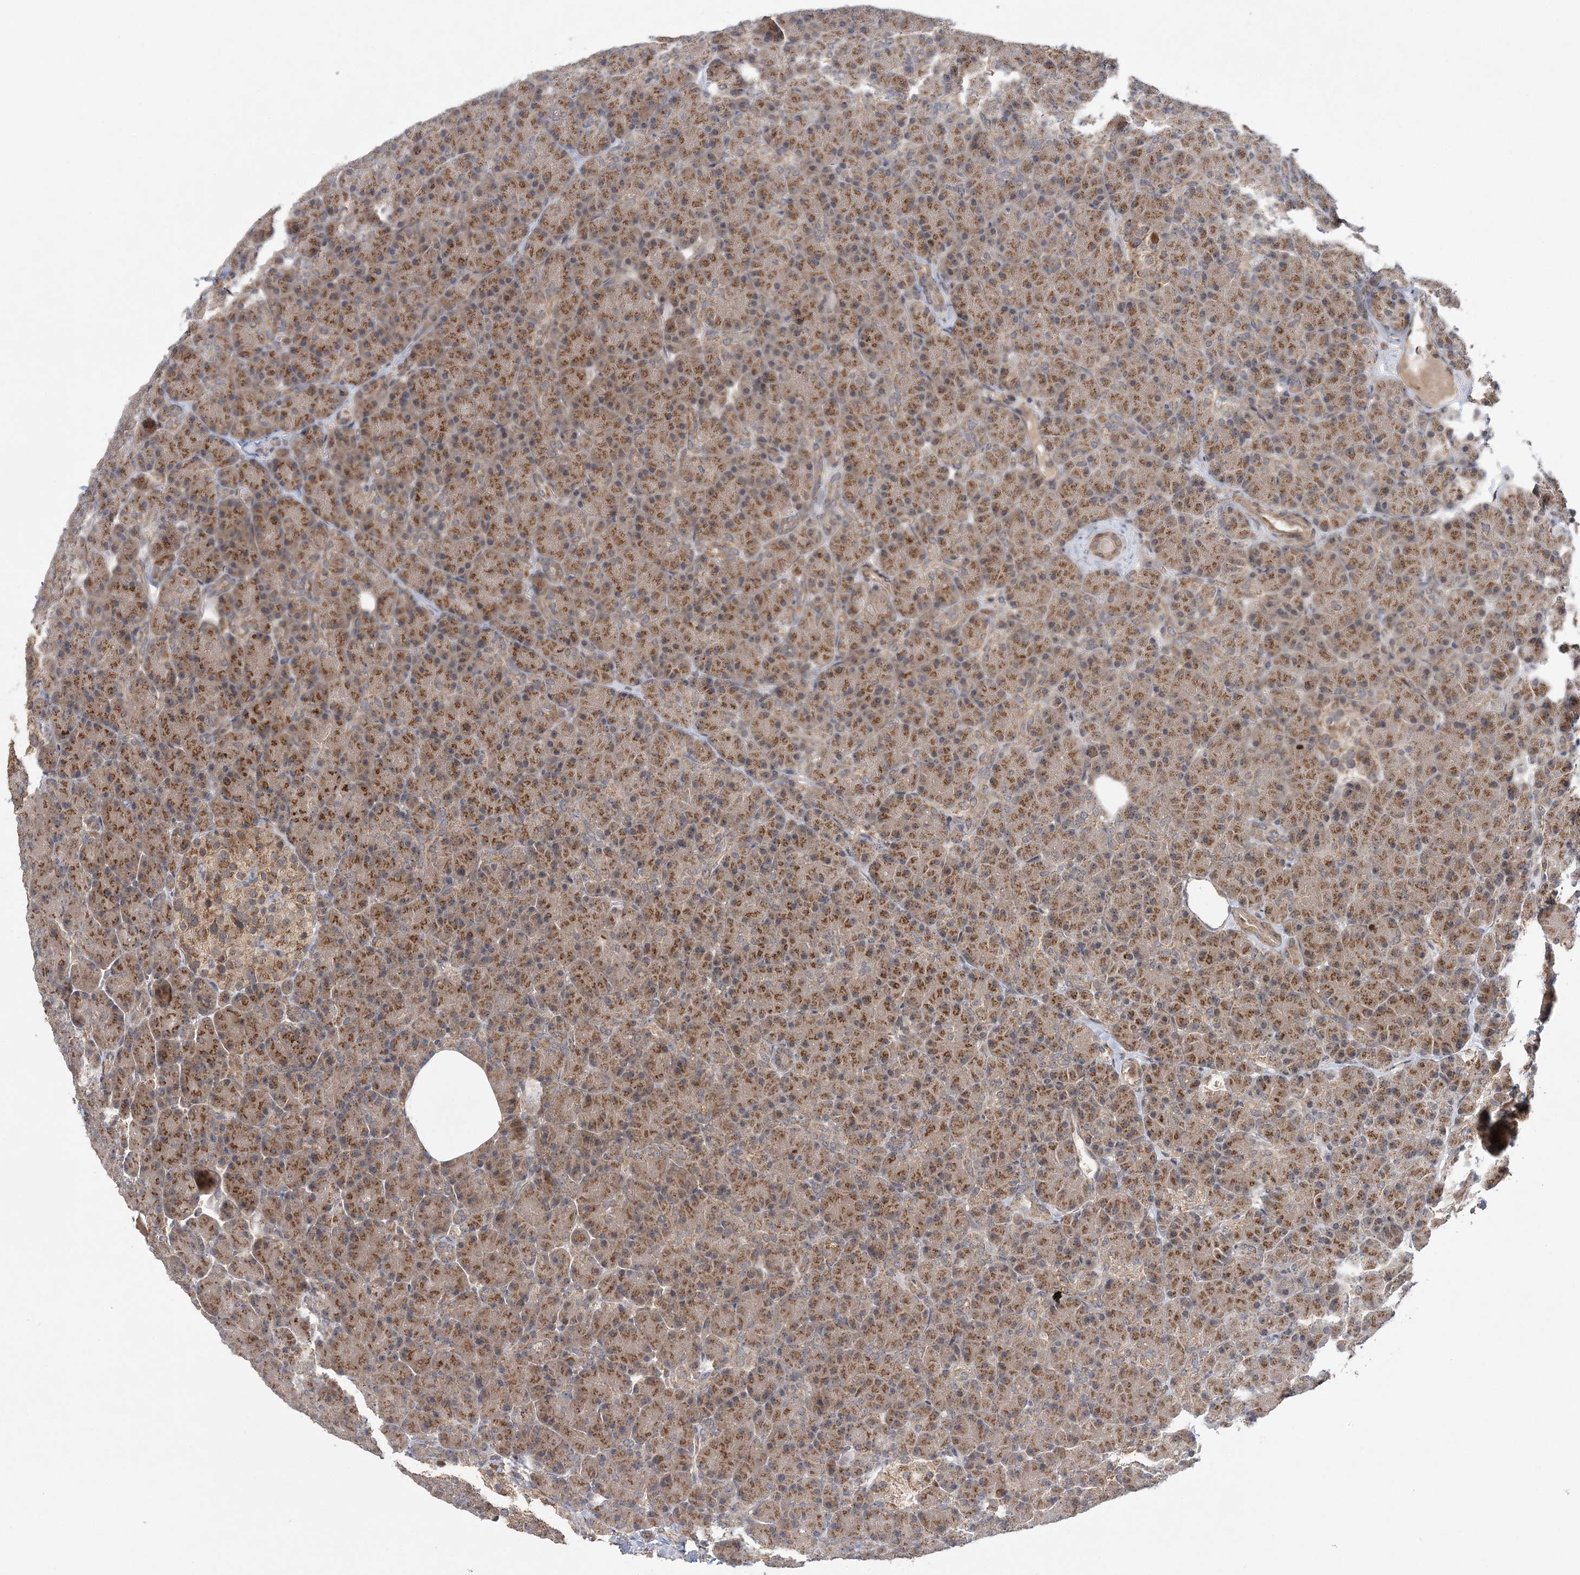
{"staining": {"intensity": "moderate", "quantity": ">75%", "location": "cytoplasmic/membranous"}, "tissue": "pancreas", "cell_type": "Exocrine glandular cells", "image_type": "normal", "snomed": [{"axis": "morphology", "description": "Normal tissue, NOS"}, {"axis": "topography", "description": "Pancreas"}], "caption": "About >75% of exocrine glandular cells in unremarkable human pancreas reveal moderate cytoplasmic/membranous protein staining as visualized by brown immunohistochemical staining.", "gene": "KIF4A", "patient": {"sex": "female", "age": 43}}